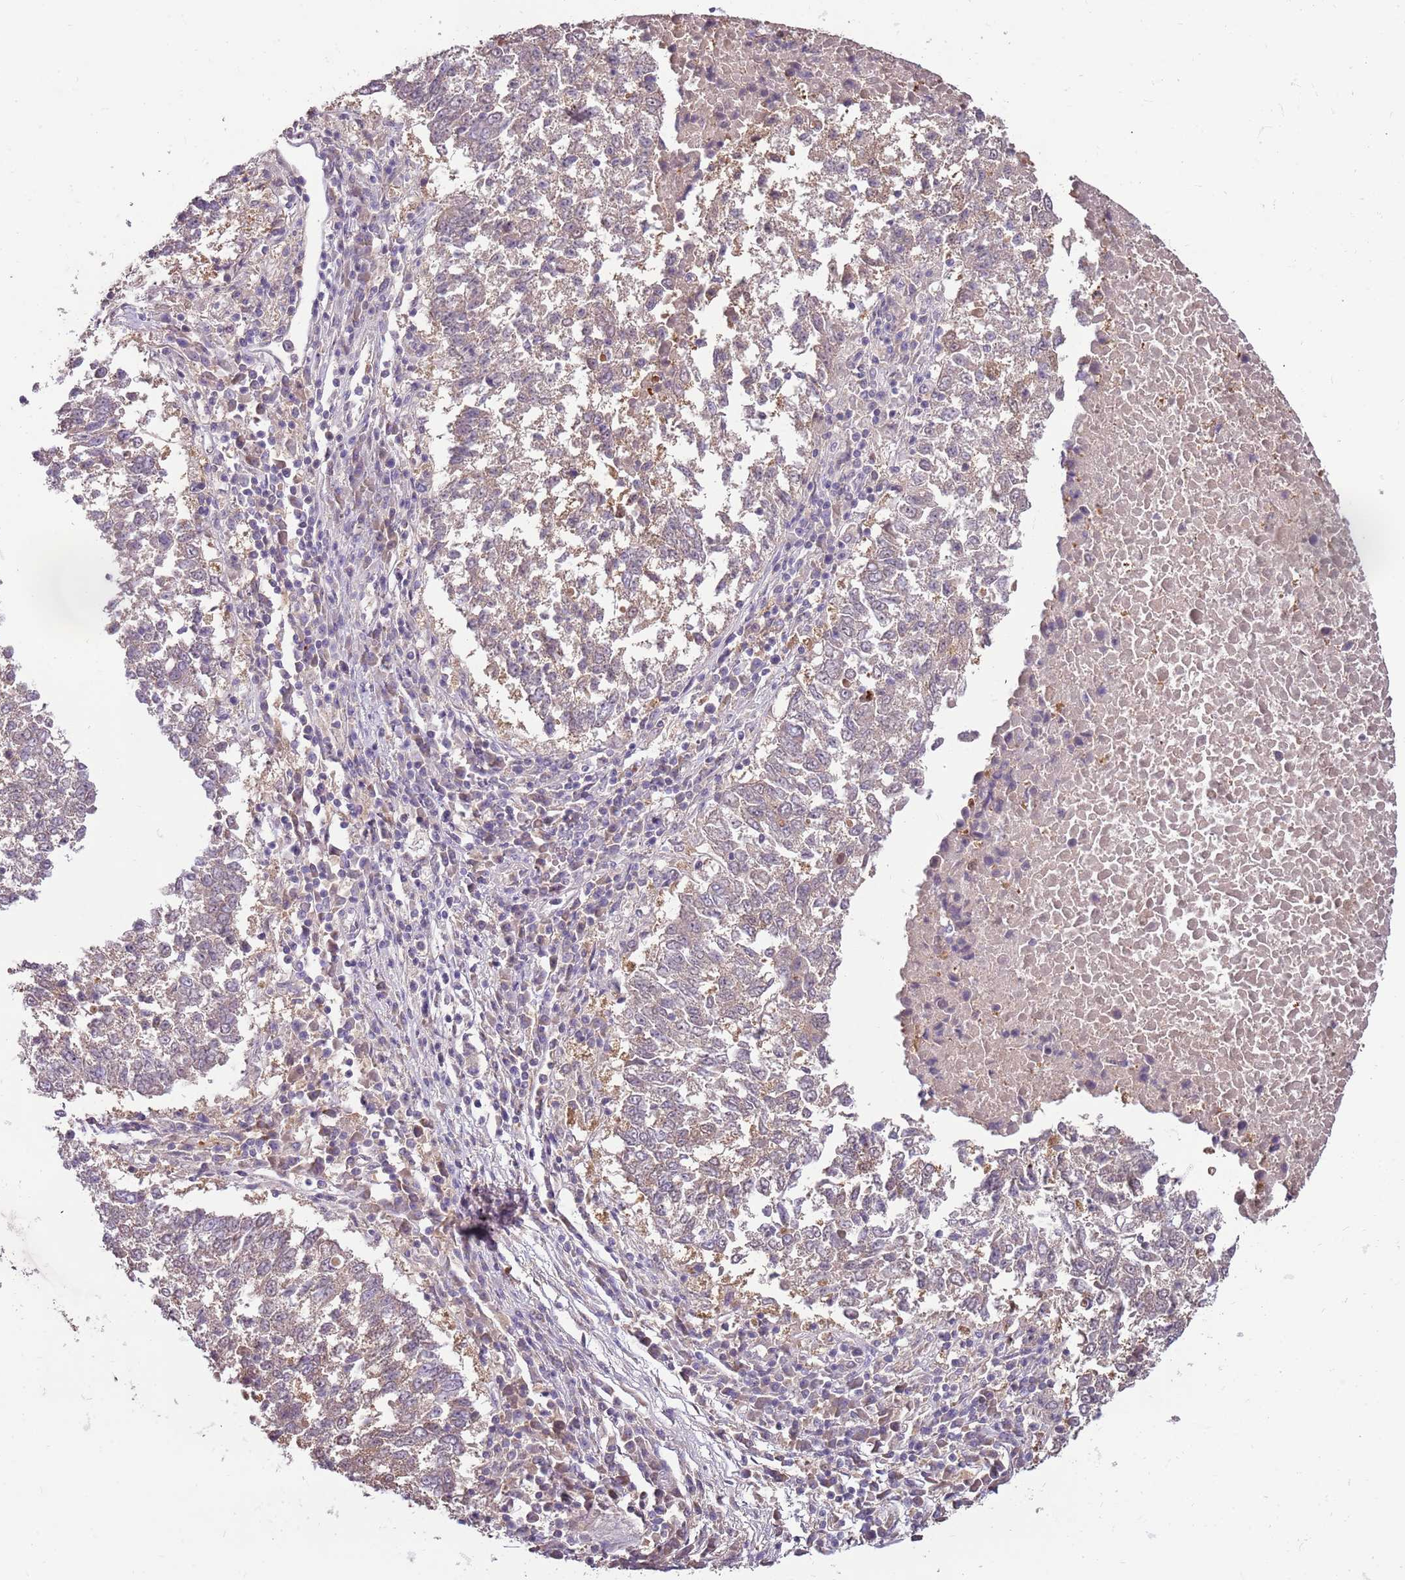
{"staining": {"intensity": "weak", "quantity": ">75%", "location": "cytoplasmic/membranous"}, "tissue": "lung cancer", "cell_type": "Tumor cells", "image_type": "cancer", "snomed": [{"axis": "morphology", "description": "Squamous cell carcinoma, NOS"}, {"axis": "topography", "description": "Lung"}], "caption": "The immunohistochemical stain highlights weak cytoplasmic/membranous staining in tumor cells of lung squamous cell carcinoma tissue.", "gene": "ARHGAP5", "patient": {"sex": "male", "age": 73}}